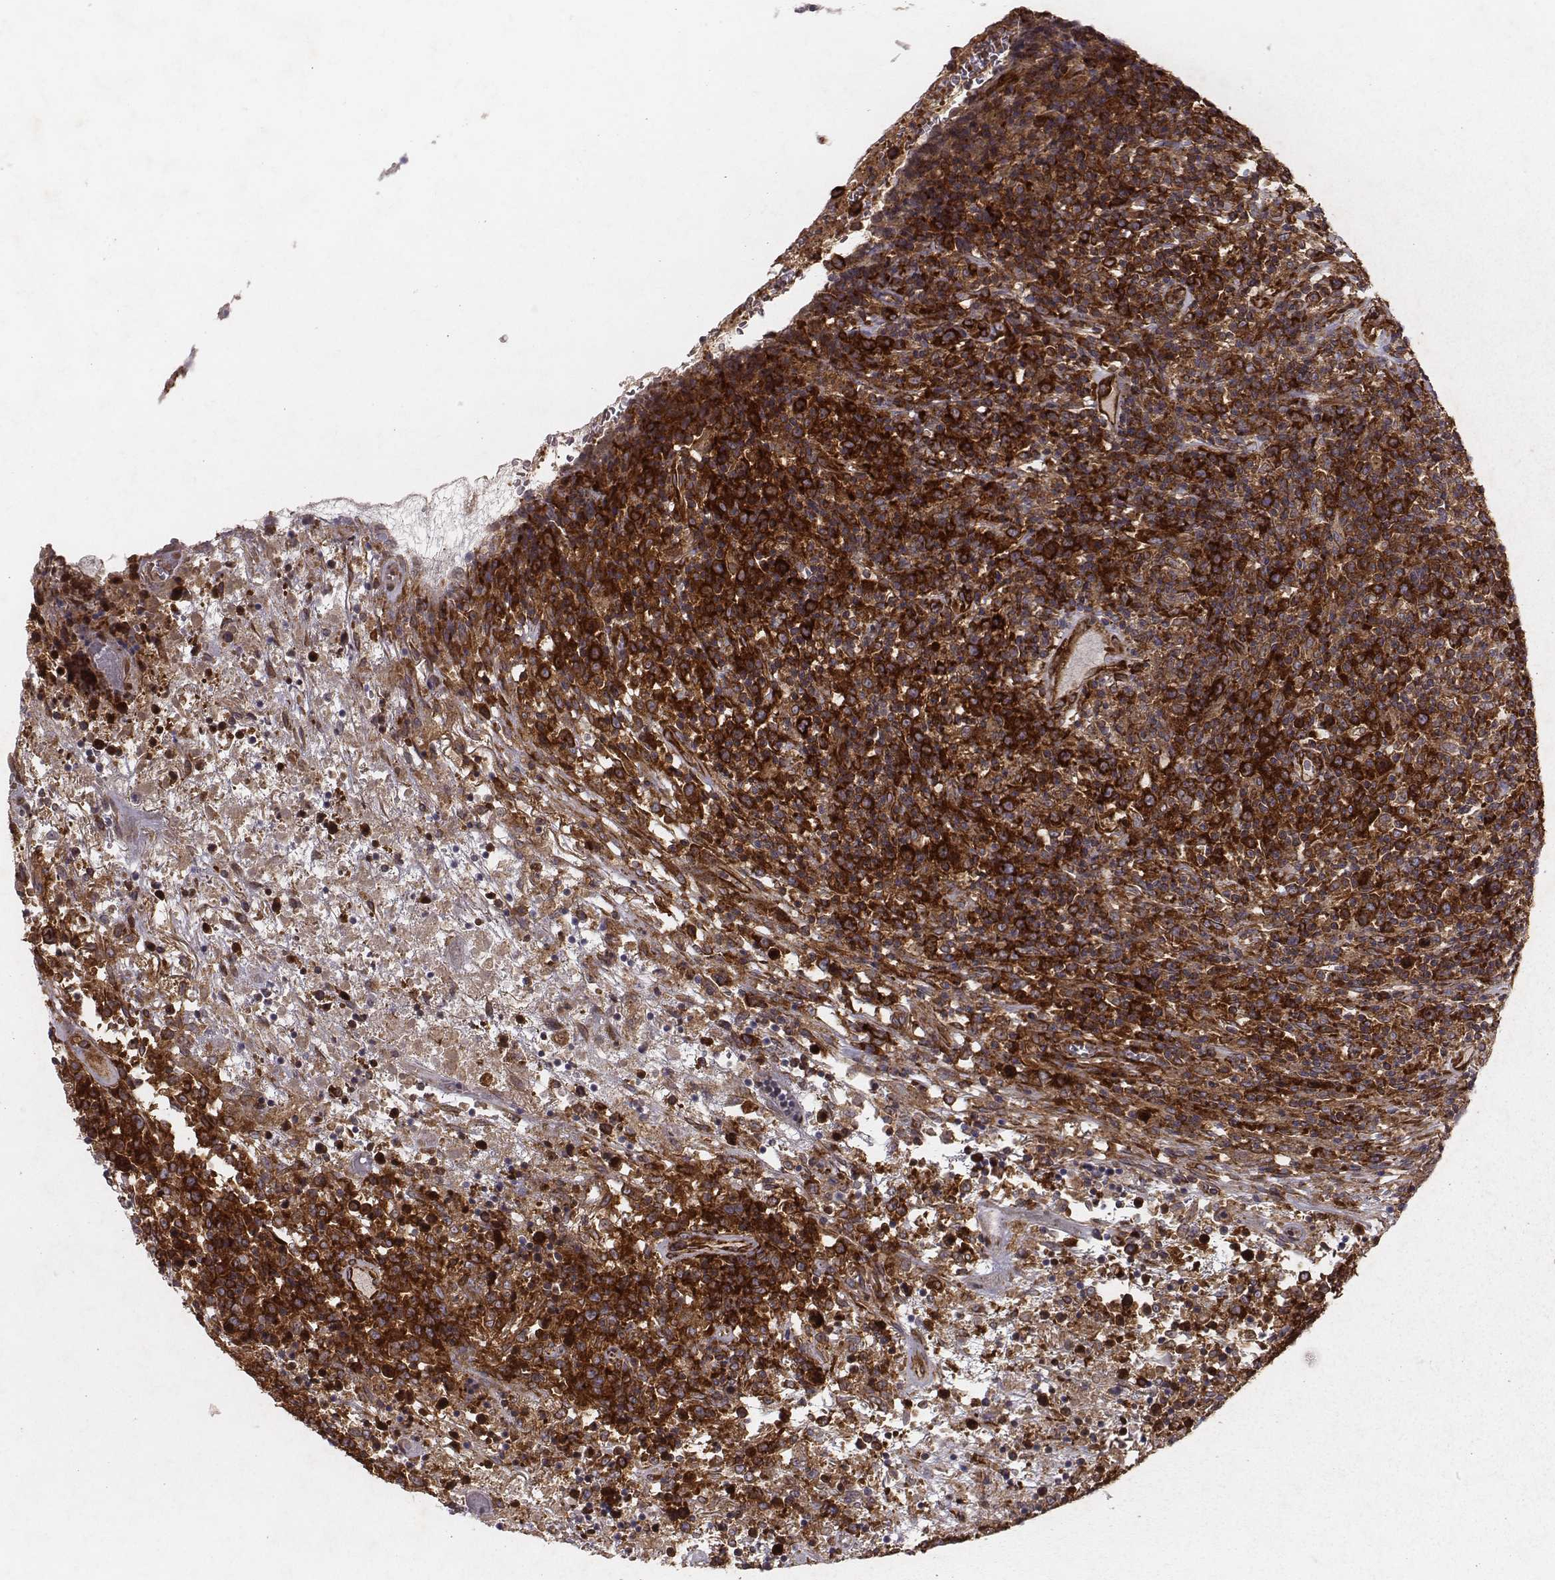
{"staining": {"intensity": "strong", "quantity": ">75%", "location": "cytoplasmic/membranous"}, "tissue": "lymphoma", "cell_type": "Tumor cells", "image_type": "cancer", "snomed": [{"axis": "morphology", "description": "Malignant lymphoma, non-Hodgkin's type, High grade"}, {"axis": "topography", "description": "Lung"}], "caption": "The photomicrograph shows immunohistochemical staining of lymphoma. There is strong cytoplasmic/membranous positivity is appreciated in about >75% of tumor cells.", "gene": "TXLNA", "patient": {"sex": "male", "age": 79}}